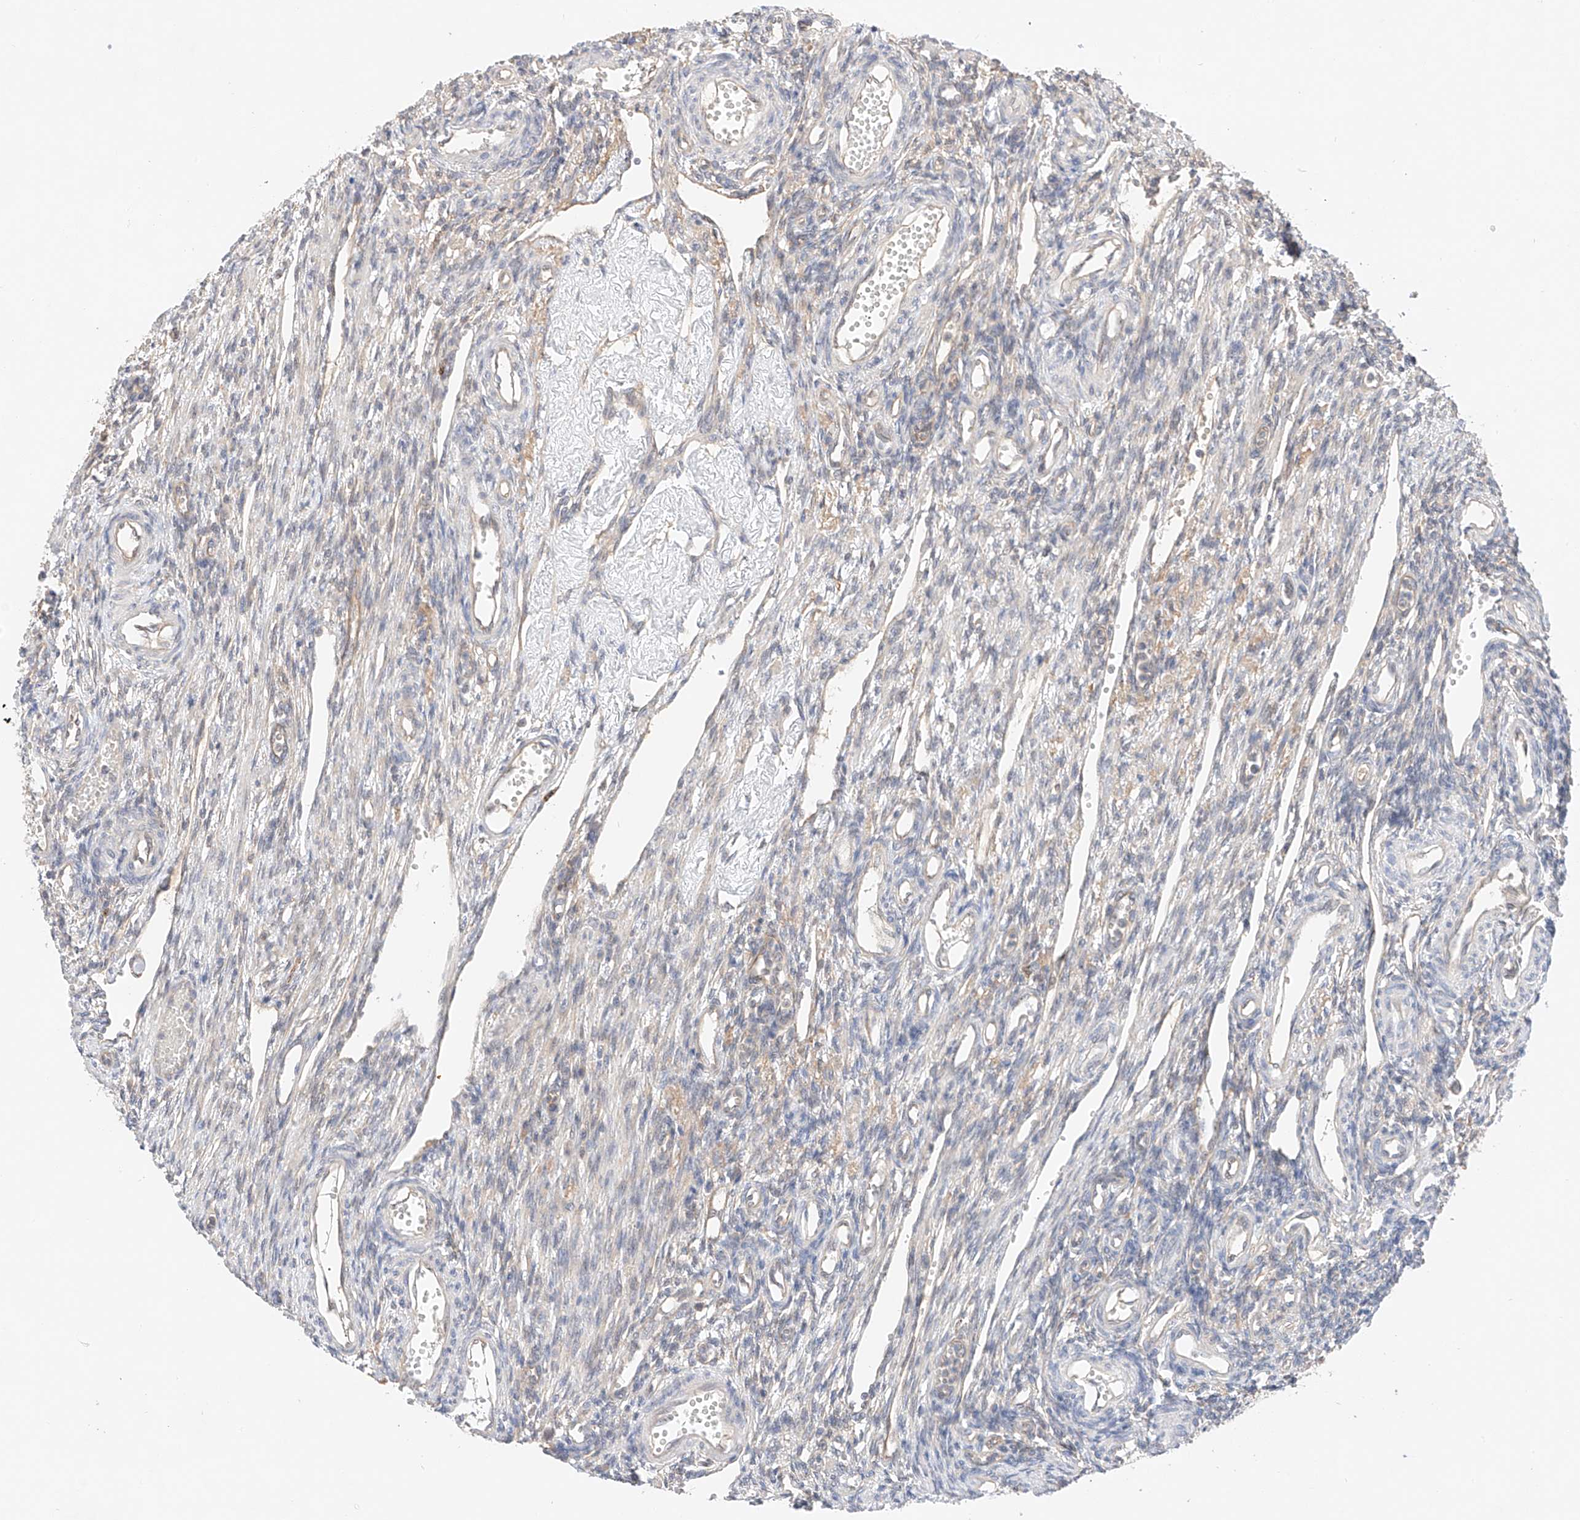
{"staining": {"intensity": "weak", "quantity": "<25%", "location": "cytoplasmic/membranous"}, "tissue": "ovary", "cell_type": "Ovarian stroma cells", "image_type": "normal", "snomed": [{"axis": "morphology", "description": "Normal tissue, NOS"}, {"axis": "morphology", "description": "Cyst, NOS"}, {"axis": "topography", "description": "Ovary"}], "caption": "This is a image of immunohistochemistry (IHC) staining of unremarkable ovary, which shows no positivity in ovarian stroma cells. (Brightfield microscopy of DAB (3,3'-diaminobenzidine) immunohistochemistry (IHC) at high magnification).", "gene": "IL22RA2", "patient": {"sex": "female", "age": 33}}